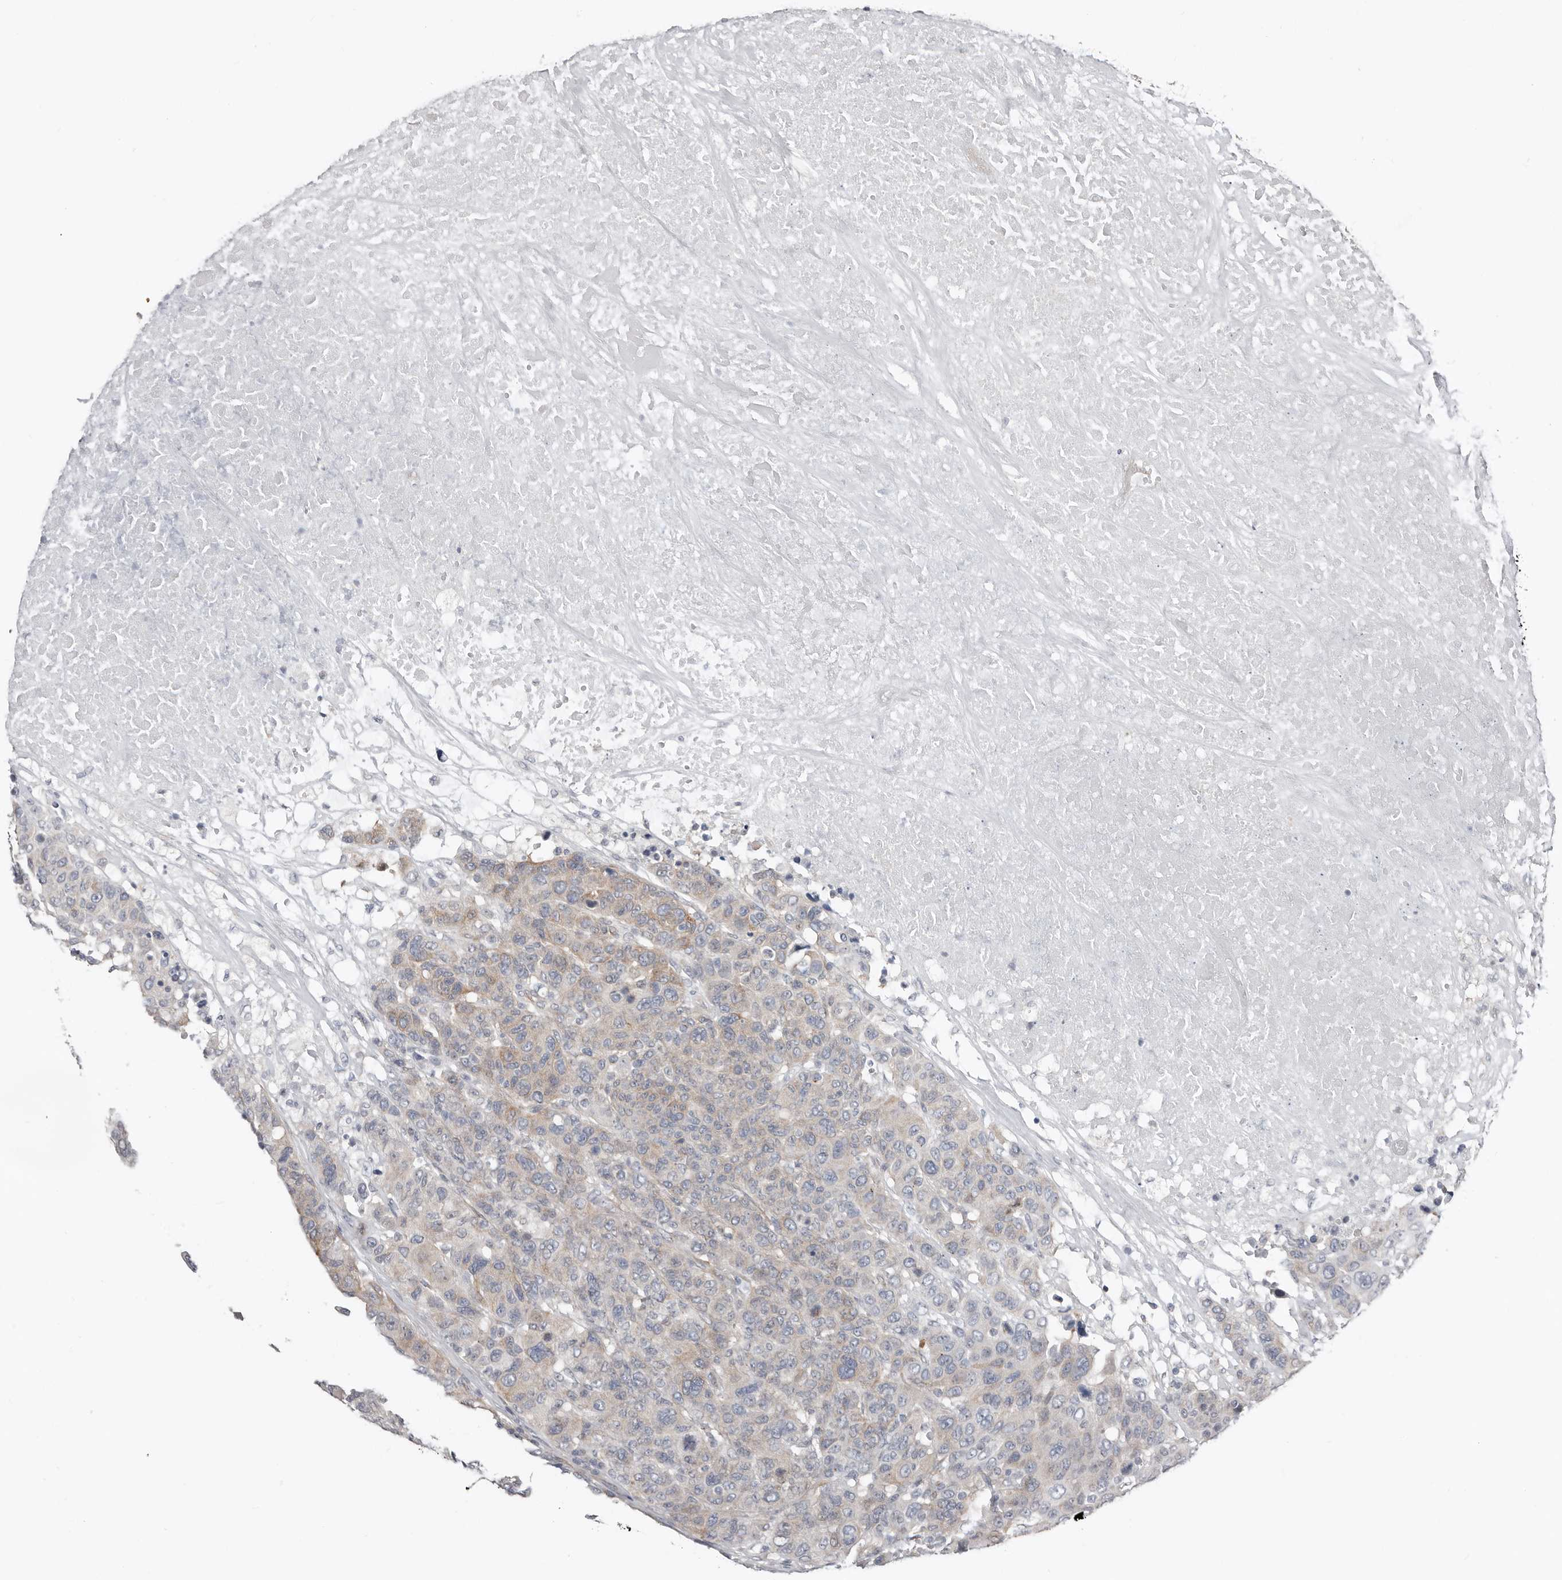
{"staining": {"intensity": "moderate", "quantity": "25%-75%", "location": "cytoplasmic/membranous"}, "tissue": "breast cancer", "cell_type": "Tumor cells", "image_type": "cancer", "snomed": [{"axis": "morphology", "description": "Duct carcinoma"}, {"axis": "topography", "description": "Breast"}], "caption": "IHC staining of breast cancer, which displays medium levels of moderate cytoplasmic/membranous staining in approximately 25%-75% of tumor cells indicating moderate cytoplasmic/membranous protein staining. The staining was performed using DAB (3,3'-diaminobenzidine) (brown) for protein detection and nuclei were counterstained in hematoxylin (blue).", "gene": "ASRGL1", "patient": {"sex": "female", "age": 37}}